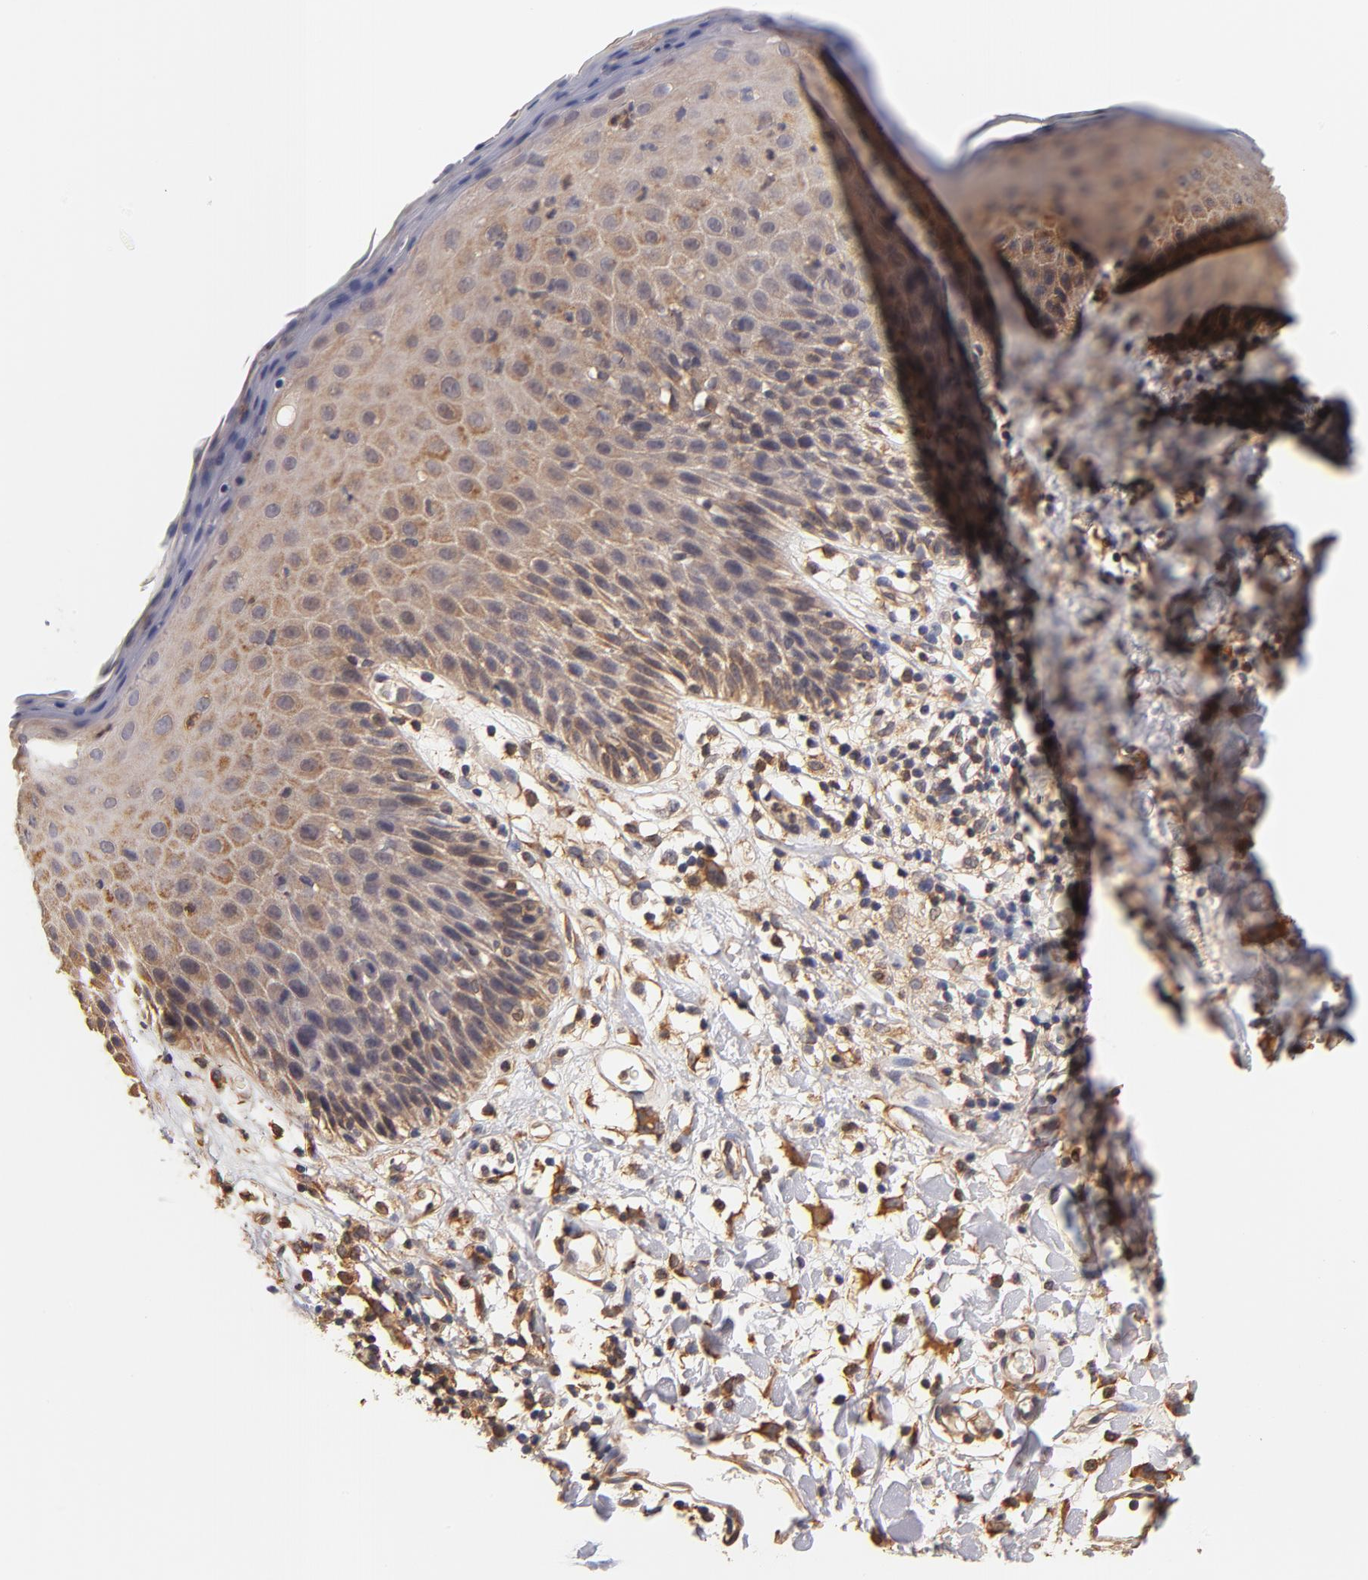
{"staining": {"intensity": "moderate", "quantity": ">75%", "location": "cytoplasmic/membranous"}, "tissue": "skin", "cell_type": "Epidermal cells", "image_type": "normal", "snomed": [{"axis": "morphology", "description": "Normal tissue, NOS"}, {"axis": "topography", "description": "Vulva"}, {"axis": "topography", "description": "Peripheral nerve tissue"}], "caption": "Normal skin reveals moderate cytoplasmic/membranous expression in about >75% of epidermal cells, visualized by immunohistochemistry.", "gene": "FCMR", "patient": {"sex": "female", "age": 68}}